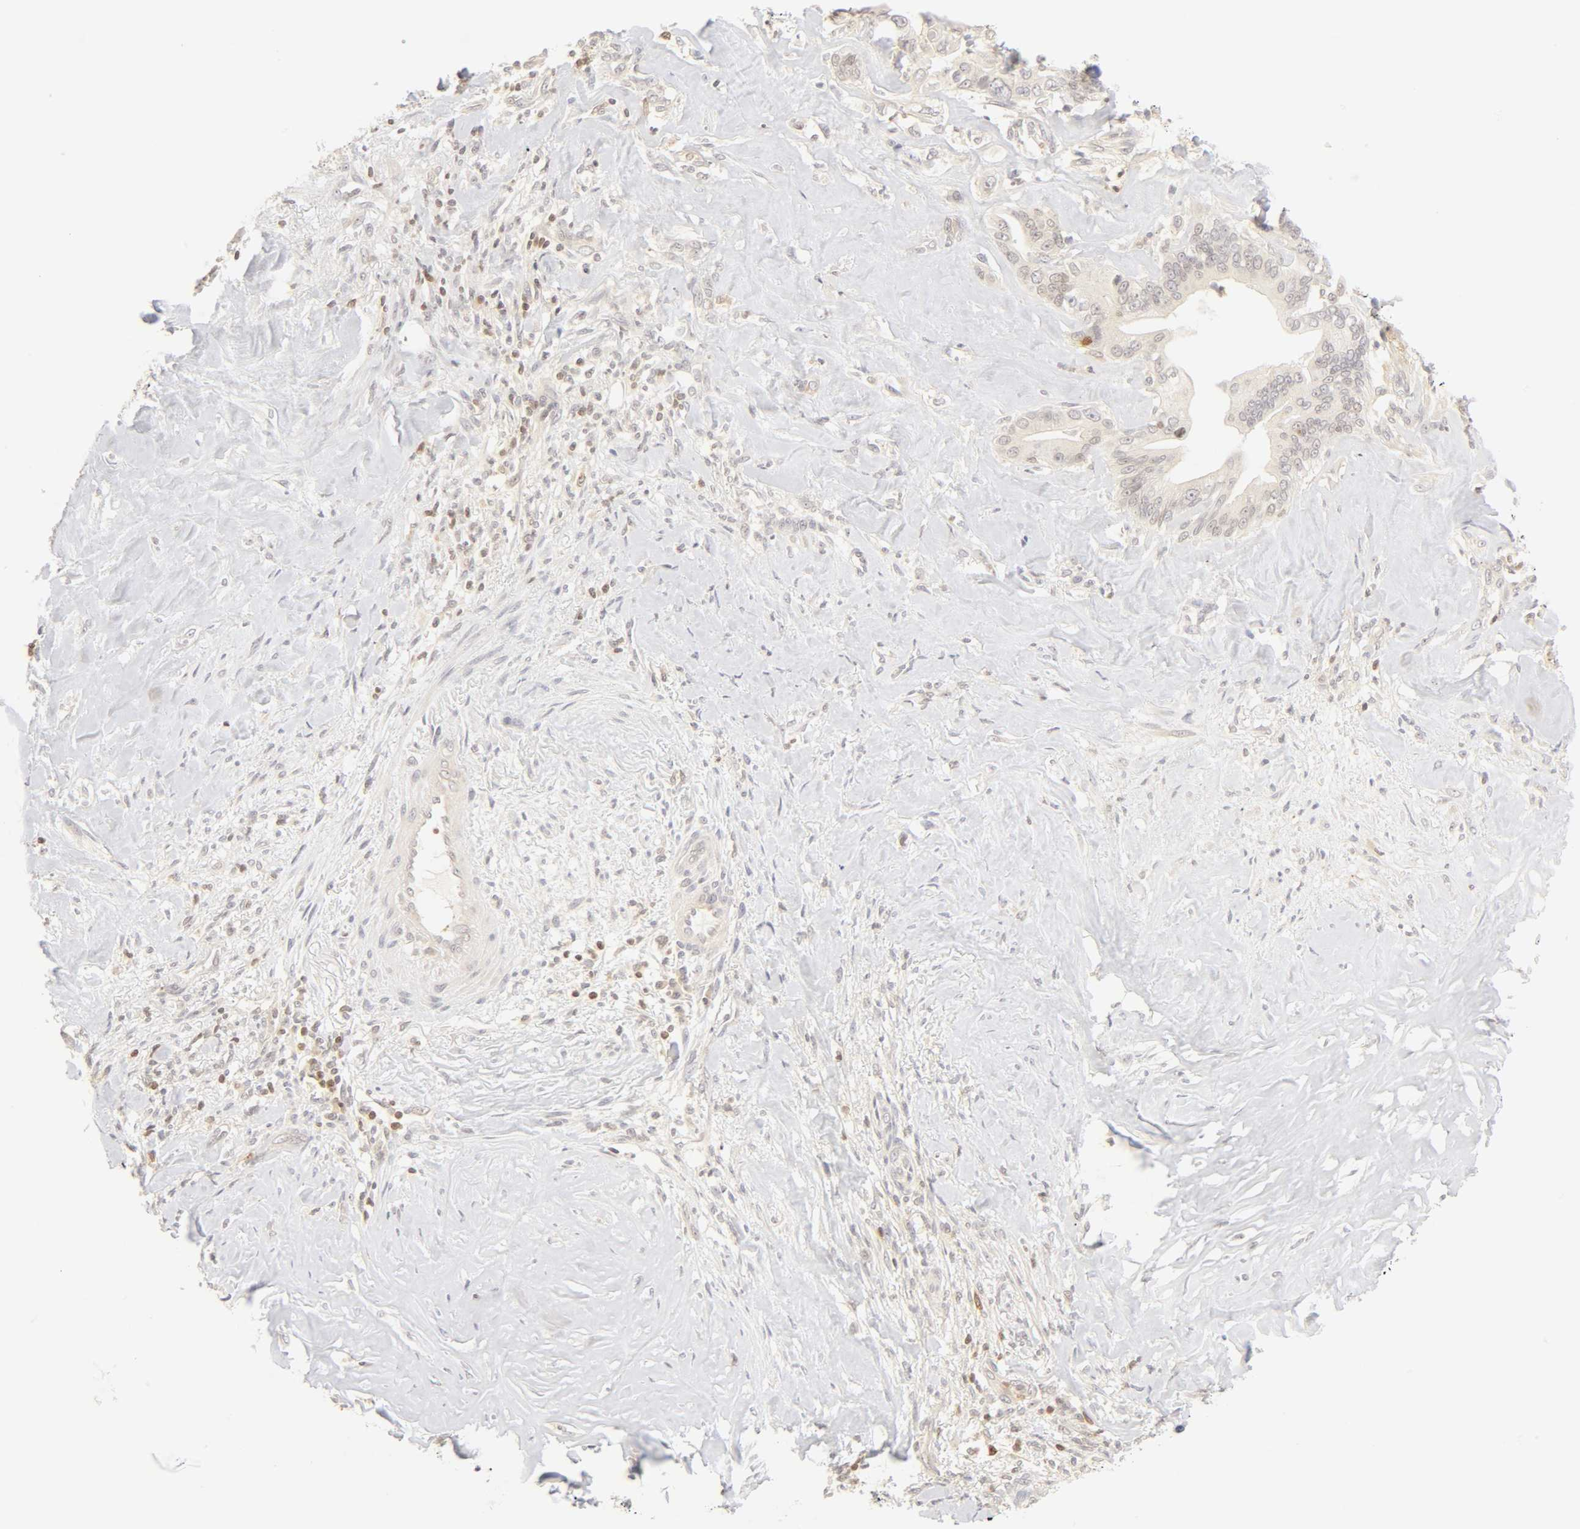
{"staining": {"intensity": "weak", "quantity": "25%-75%", "location": "cytoplasmic/membranous"}, "tissue": "liver cancer", "cell_type": "Tumor cells", "image_type": "cancer", "snomed": [{"axis": "morphology", "description": "Cholangiocarcinoma"}, {"axis": "topography", "description": "Liver"}], "caption": "A brown stain labels weak cytoplasmic/membranous expression of a protein in human liver cancer (cholangiocarcinoma) tumor cells.", "gene": "KIF2A", "patient": {"sex": "female", "age": 67}}